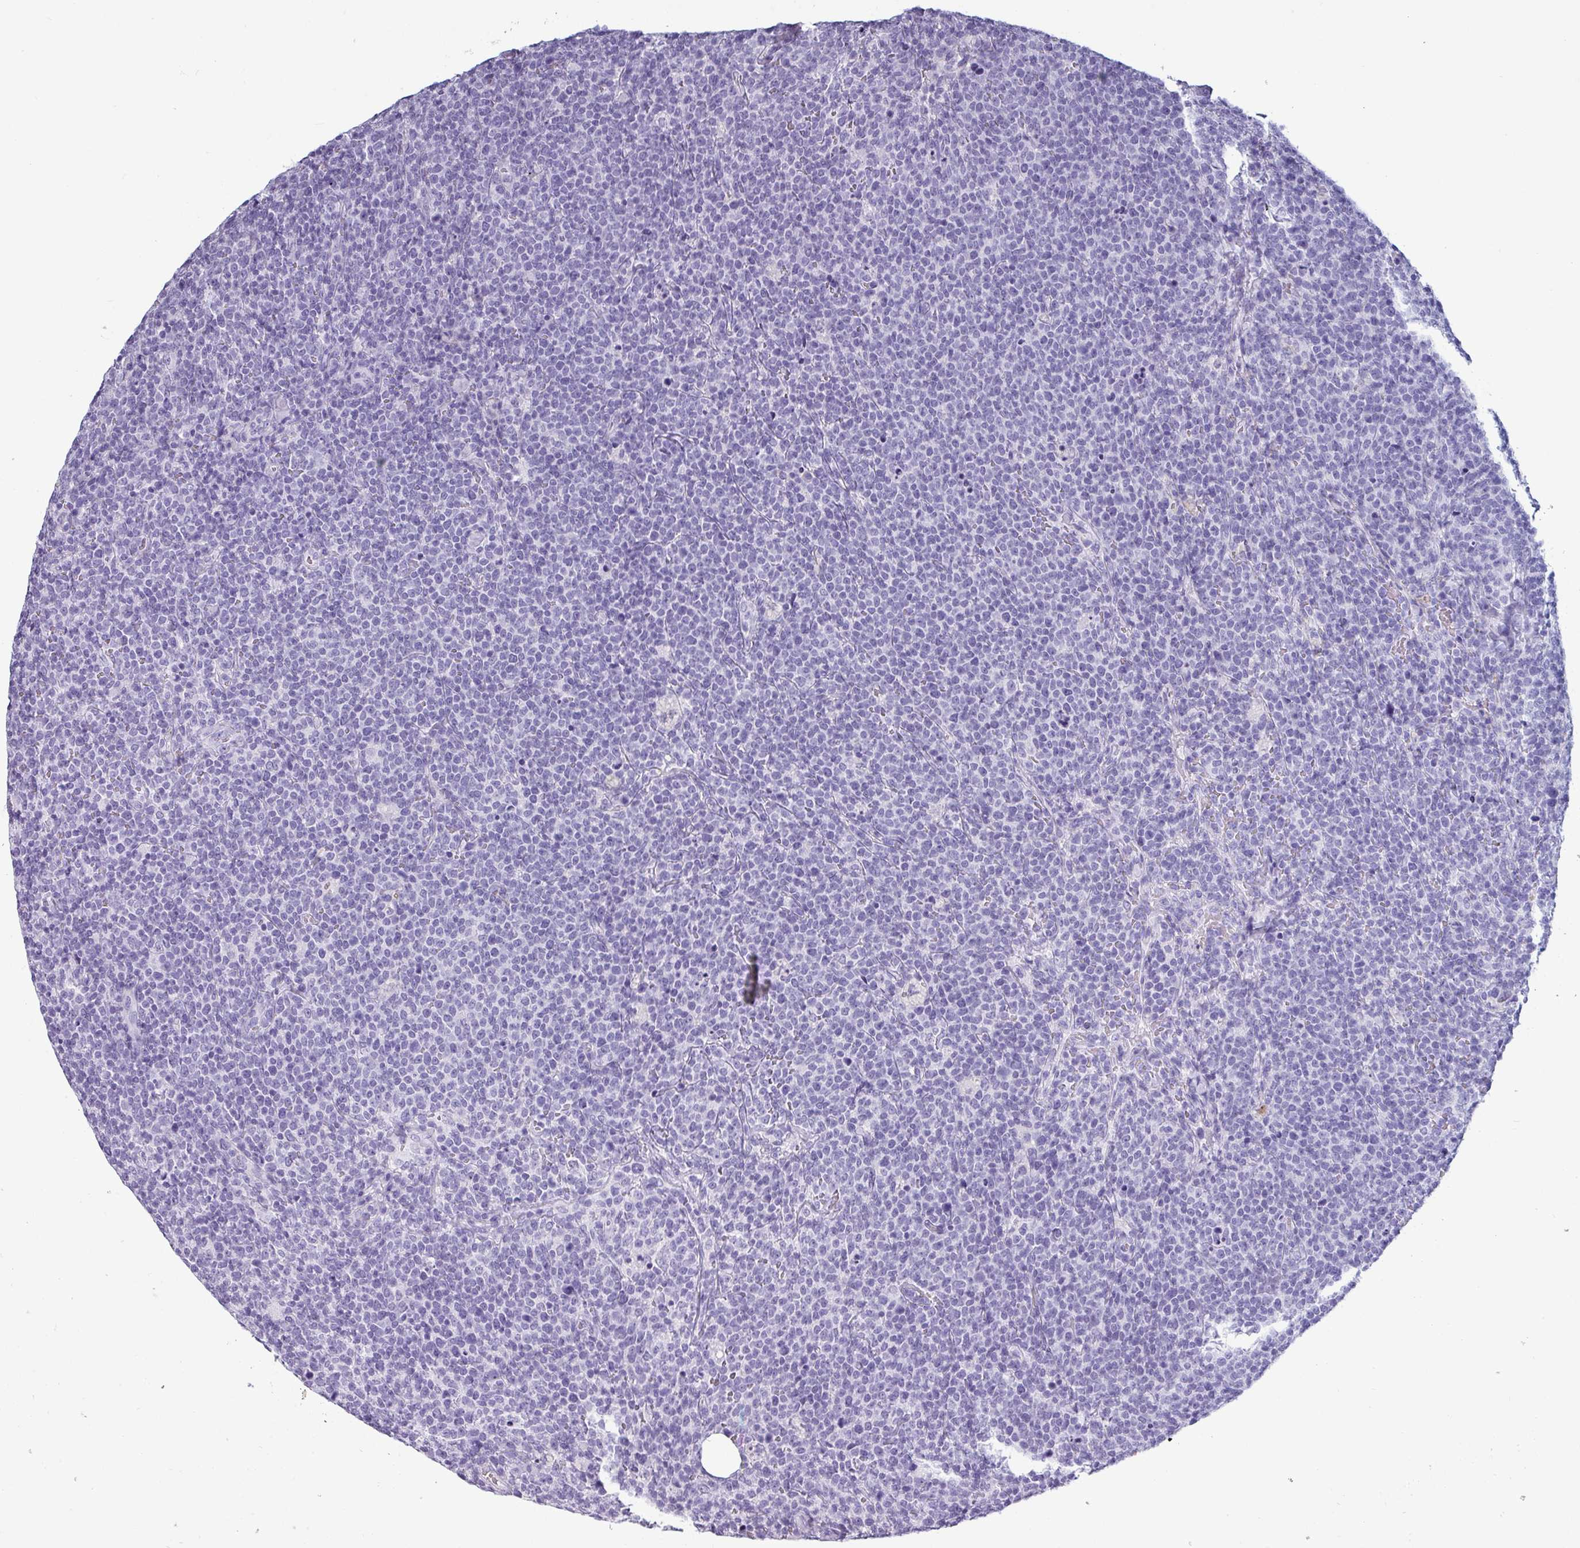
{"staining": {"intensity": "negative", "quantity": "none", "location": "none"}, "tissue": "lymphoma", "cell_type": "Tumor cells", "image_type": "cancer", "snomed": [{"axis": "morphology", "description": "Malignant lymphoma, non-Hodgkin's type, High grade"}, {"axis": "topography", "description": "Lymph node"}], "caption": "Lymphoma stained for a protein using immunohistochemistry (IHC) reveals no positivity tumor cells.", "gene": "CRYBB2", "patient": {"sex": "male", "age": 61}}